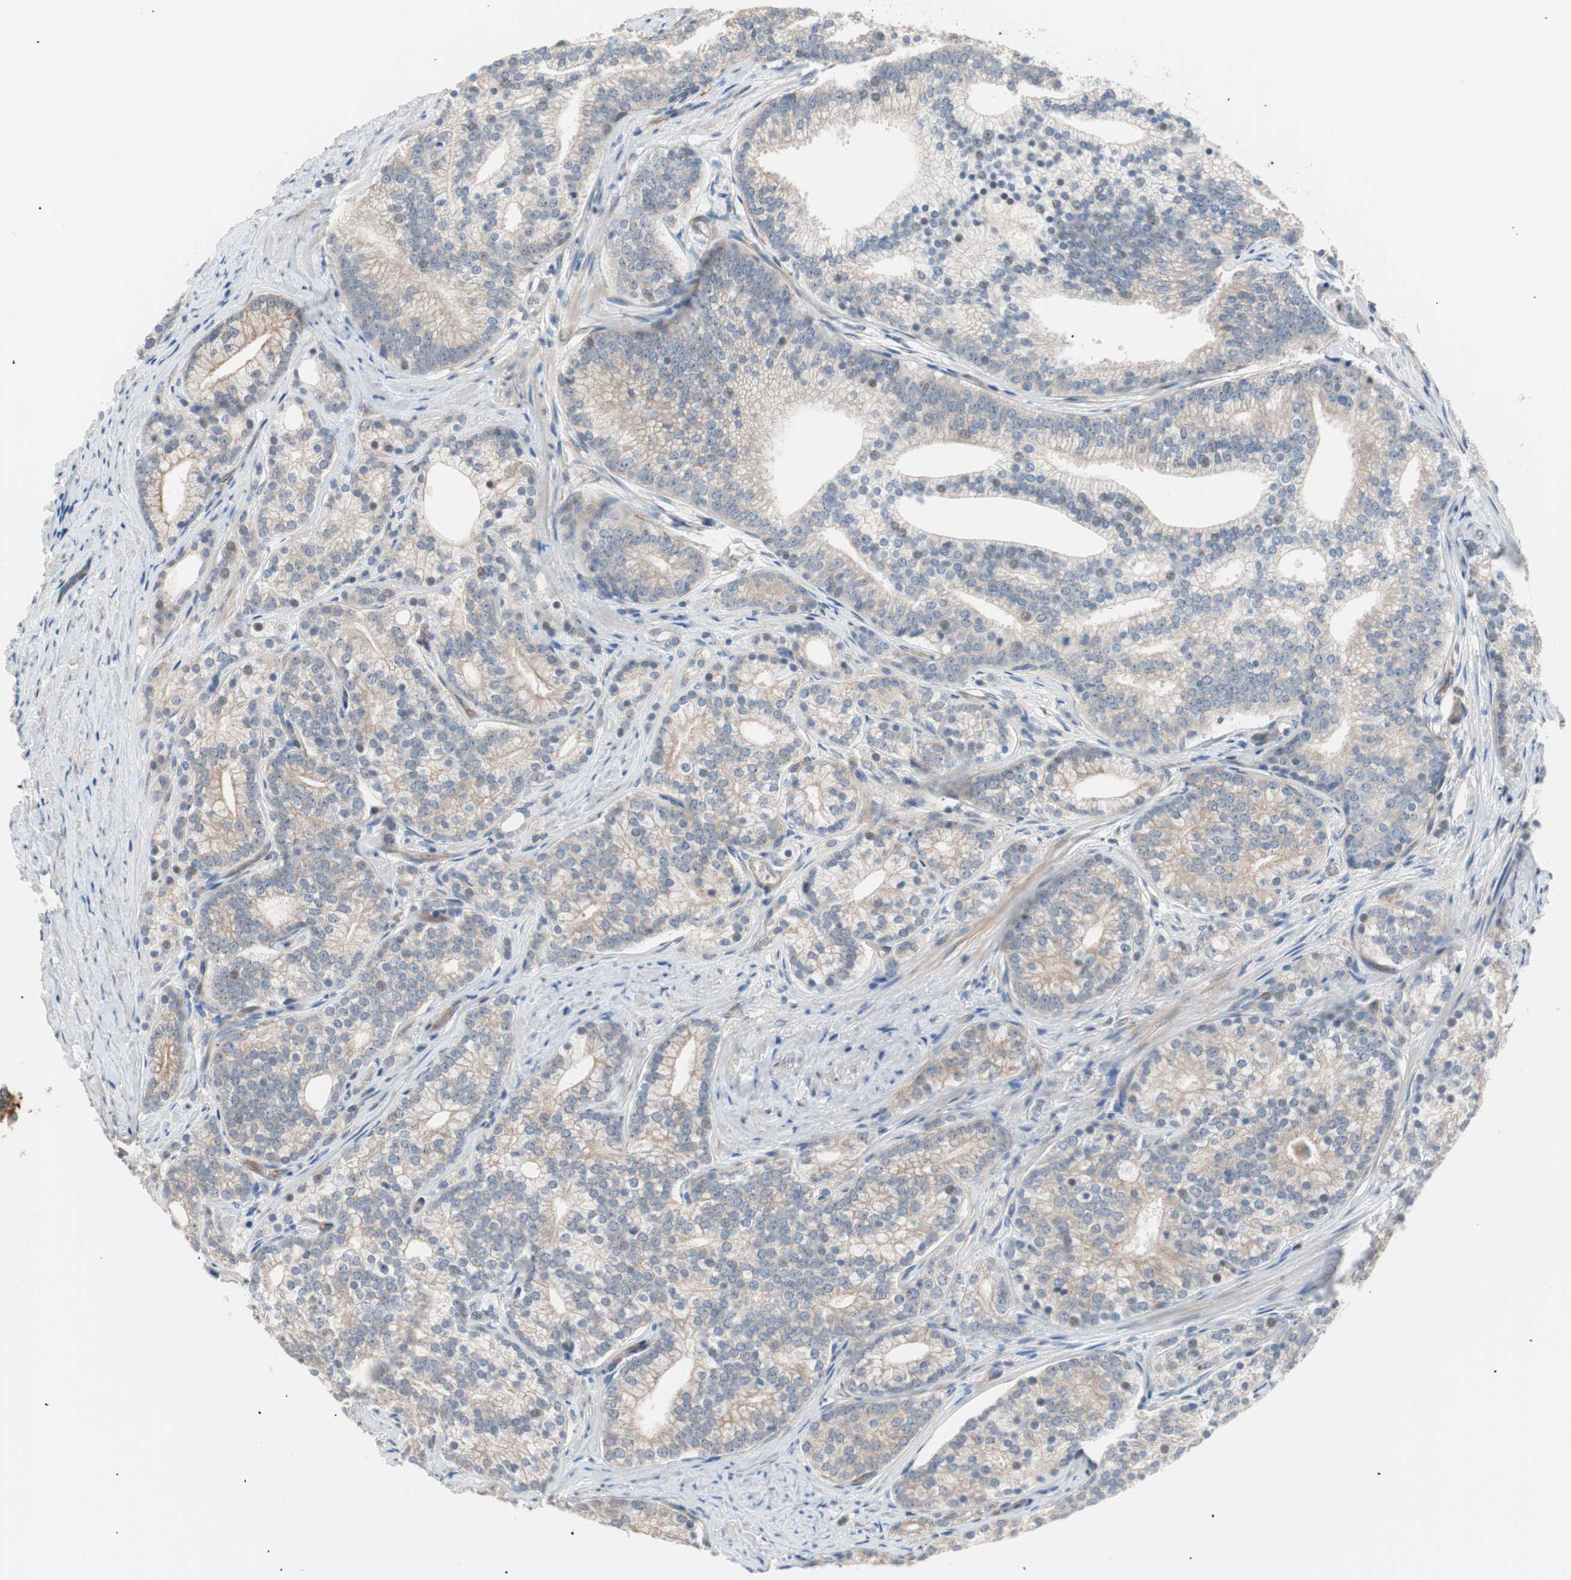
{"staining": {"intensity": "weak", "quantity": "25%-75%", "location": "cytoplasmic/membranous"}, "tissue": "prostate cancer", "cell_type": "Tumor cells", "image_type": "cancer", "snomed": [{"axis": "morphology", "description": "Adenocarcinoma, Low grade"}, {"axis": "topography", "description": "Prostate"}], "caption": "Immunohistochemical staining of human prostate cancer shows low levels of weak cytoplasmic/membranous protein expression in approximately 25%-75% of tumor cells. (IHC, brightfield microscopy, high magnification).", "gene": "SMG1", "patient": {"sex": "male", "age": 71}}